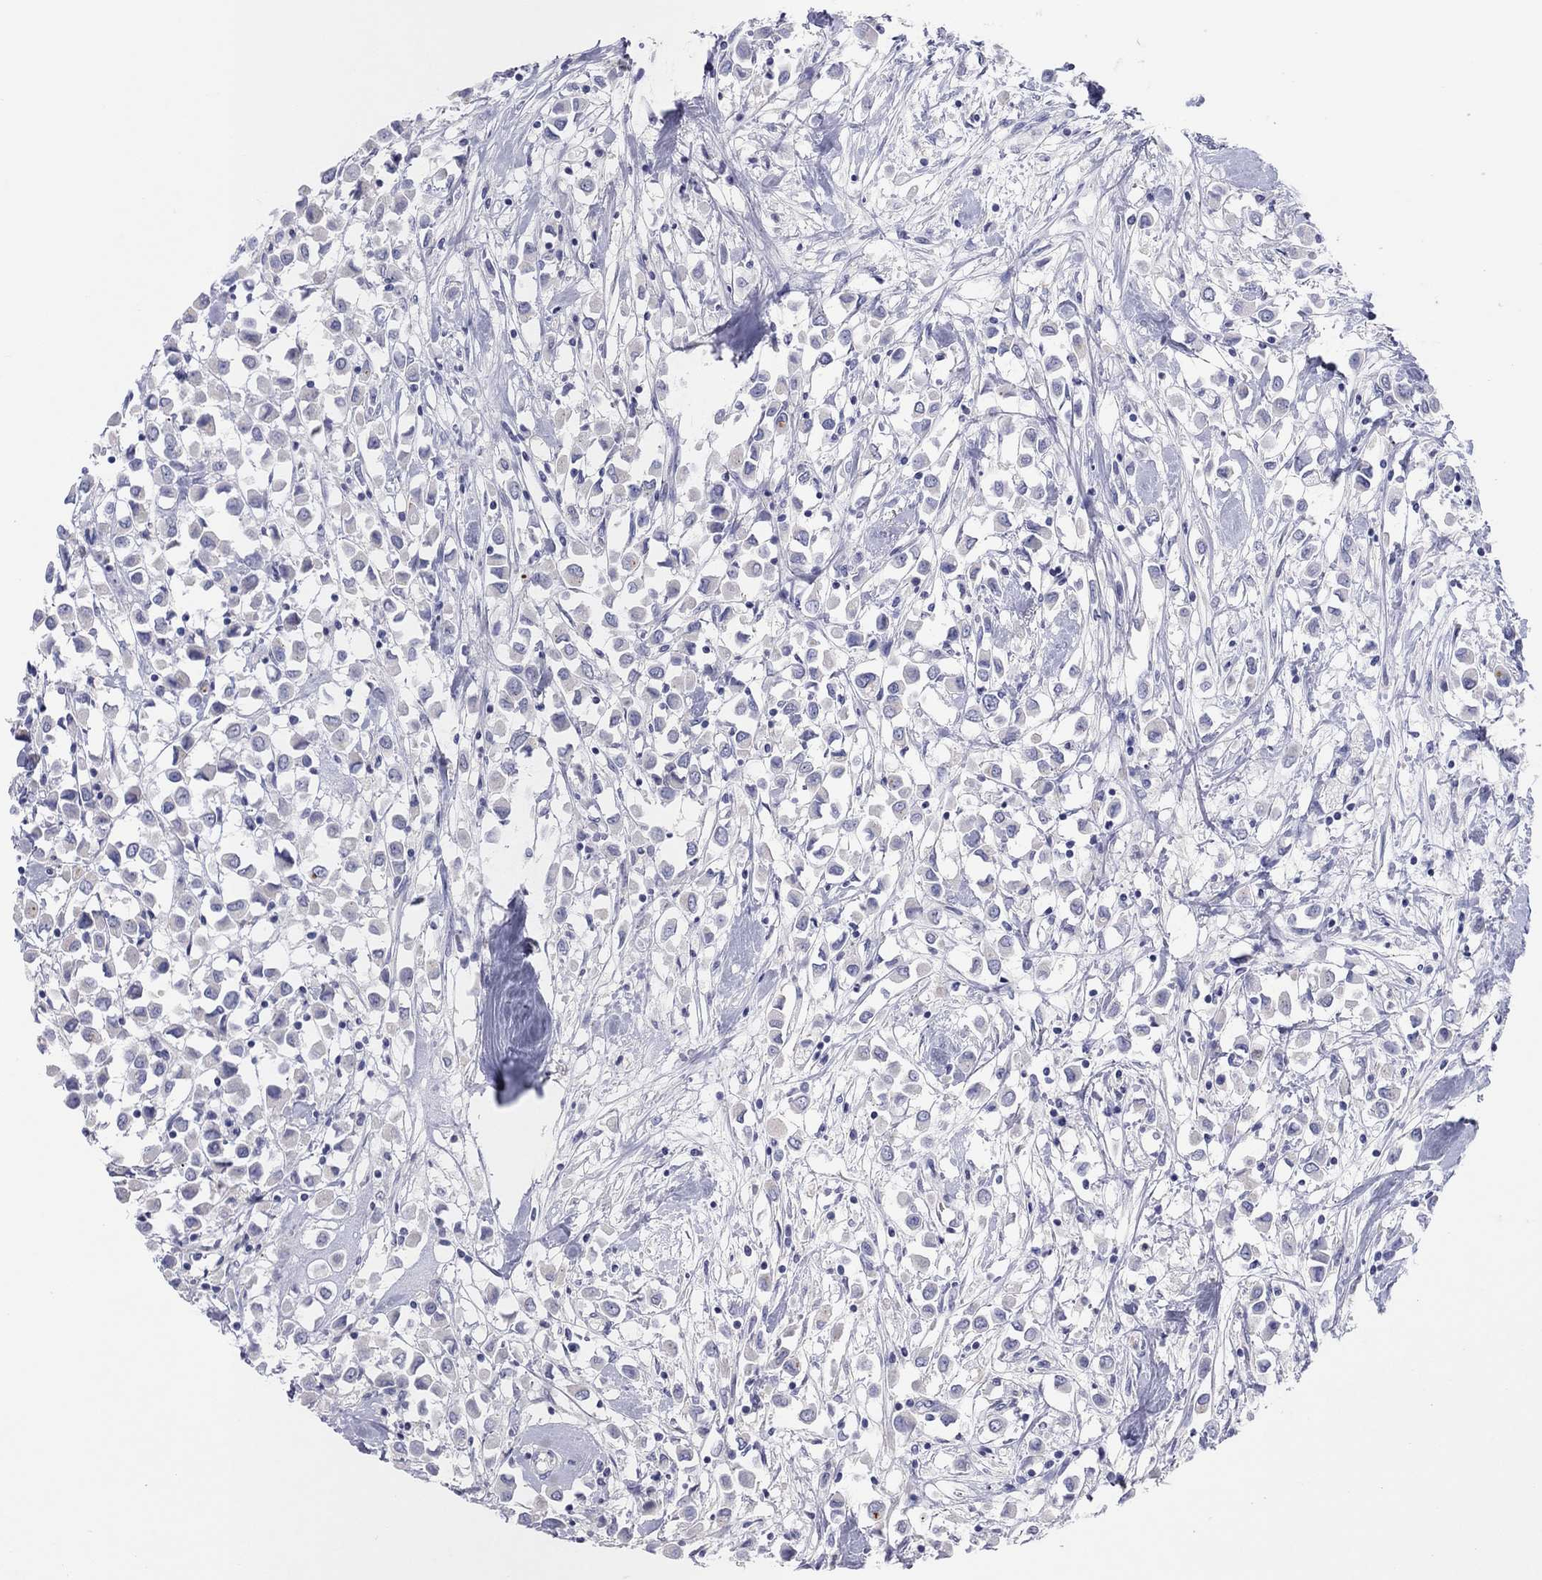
{"staining": {"intensity": "negative", "quantity": "none", "location": "none"}, "tissue": "breast cancer", "cell_type": "Tumor cells", "image_type": "cancer", "snomed": [{"axis": "morphology", "description": "Duct carcinoma"}, {"axis": "topography", "description": "Breast"}], "caption": "Breast cancer (infiltrating ductal carcinoma) was stained to show a protein in brown. There is no significant positivity in tumor cells. (DAB immunohistochemistry, high magnification).", "gene": "CPNE6", "patient": {"sex": "female", "age": 61}}